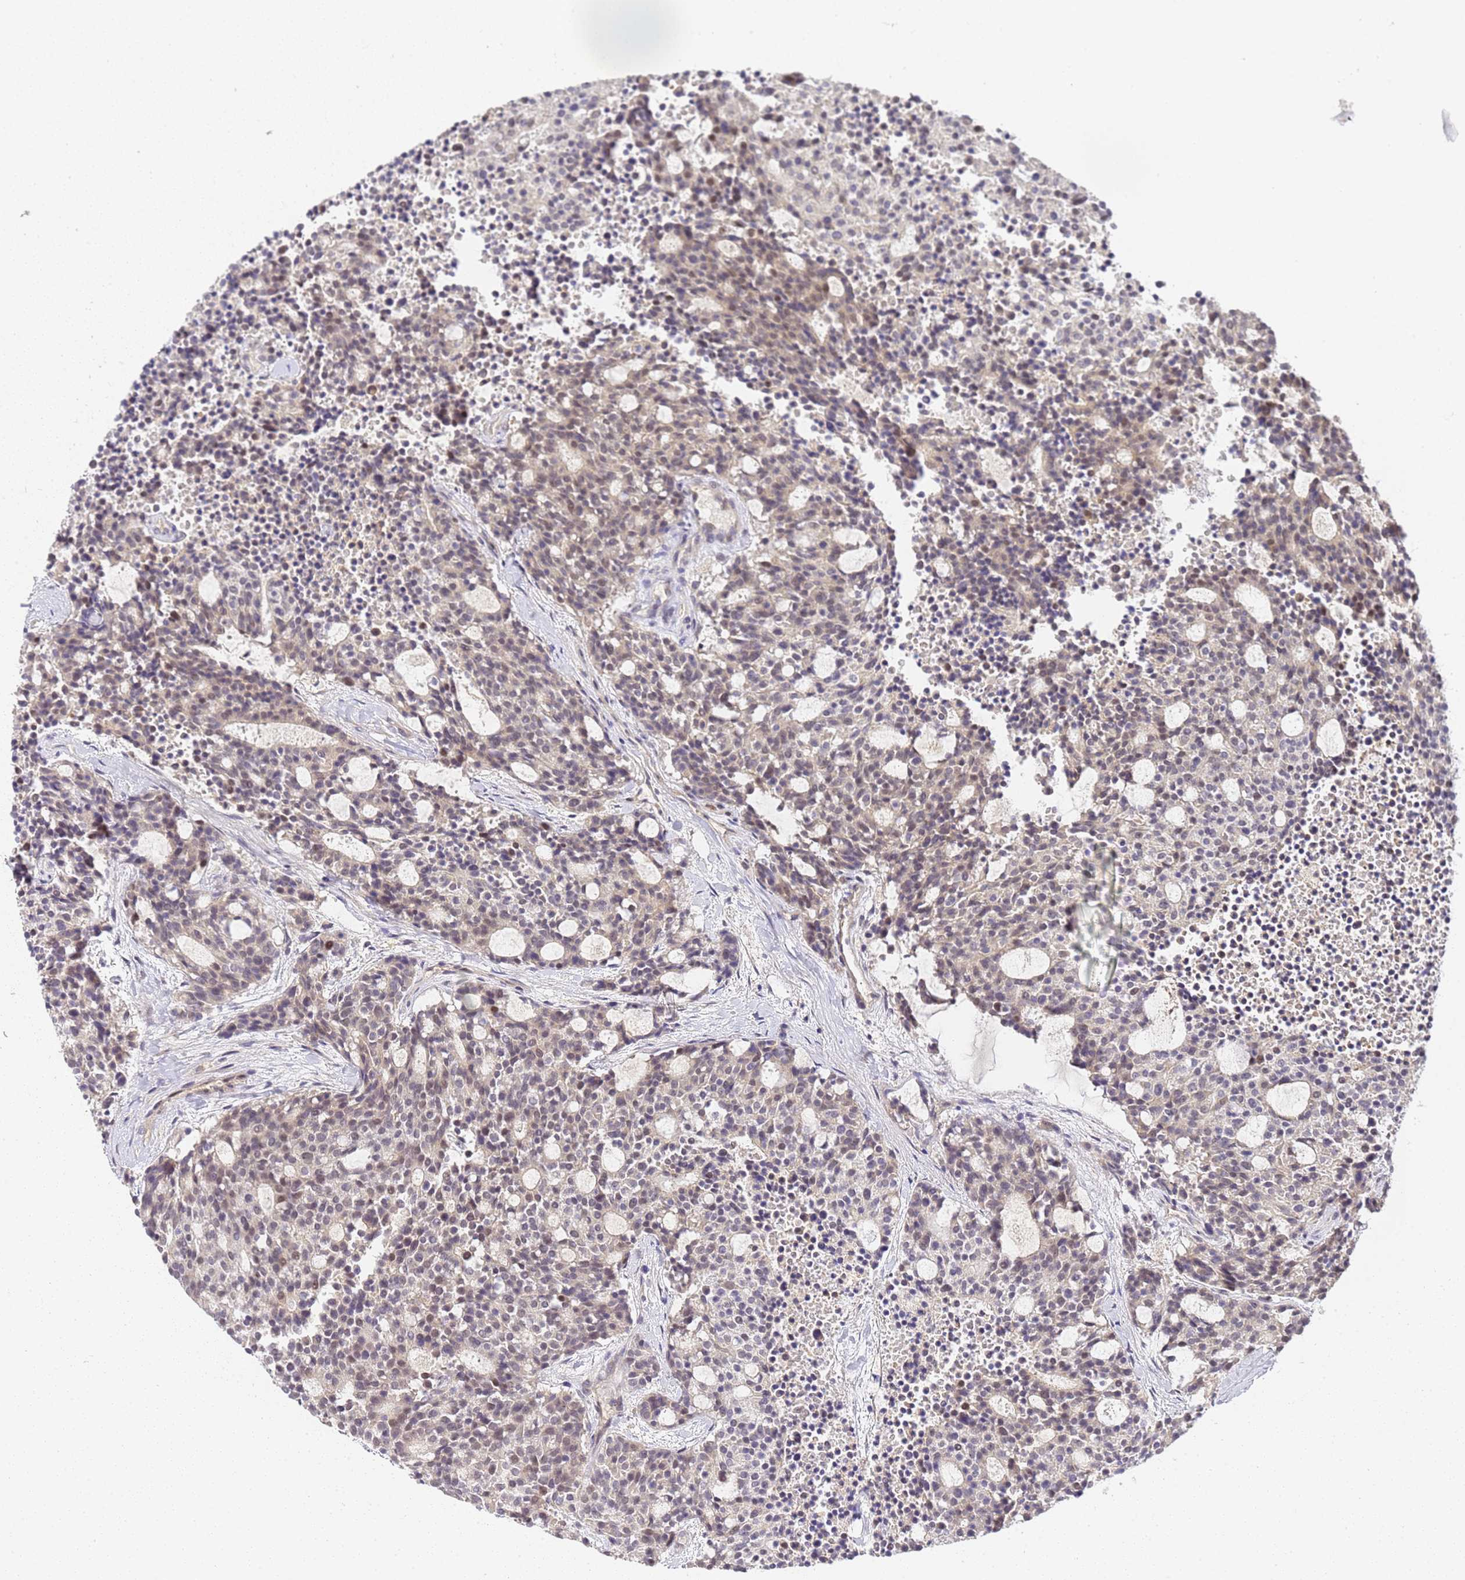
{"staining": {"intensity": "weak", "quantity": "<25%", "location": "nuclear"}, "tissue": "carcinoid", "cell_type": "Tumor cells", "image_type": "cancer", "snomed": [{"axis": "morphology", "description": "Carcinoid, malignant, NOS"}, {"axis": "topography", "description": "Pancreas"}], "caption": "Tumor cells show no significant protein staining in carcinoid. (Brightfield microscopy of DAB IHC at high magnification).", "gene": "LSM3", "patient": {"sex": "female", "age": 54}}